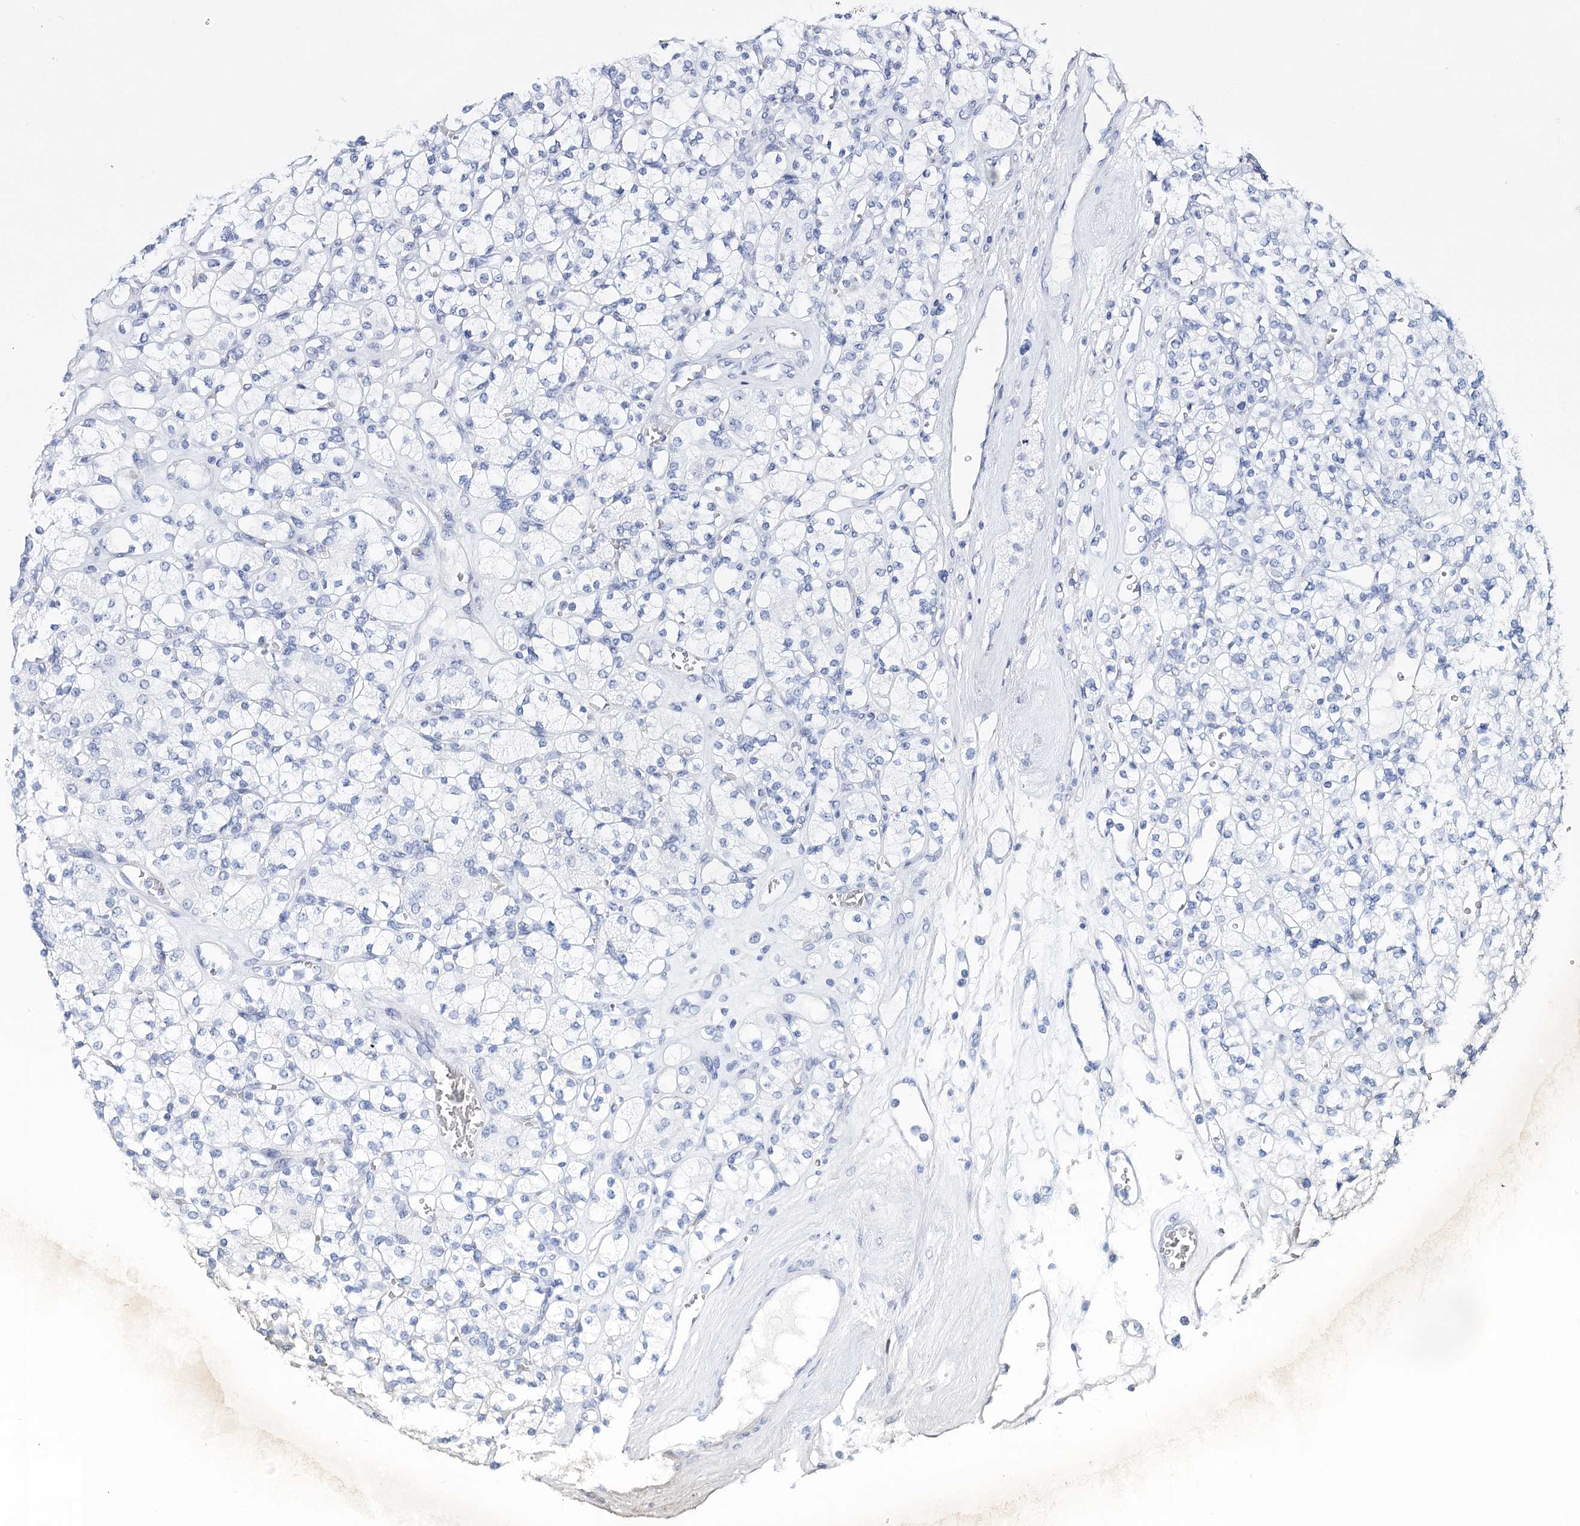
{"staining": {"intensity": "negative", "quantity": "none", "location": "none"}, "tissue": "renal cancer", "cell_type": "Tumor cells", "image_type": "cancer", "snomed": [{"axis": "morphology", "description": "Adenocarcinoma, NOS"}, {"axis": "topography", "description": "Kidney"}], "caption": "Tumor cells are negative for brown protein staining in adenocarcinoma (renal).", "gene": "TEX12", "patient": {"sex": "male", "age": 77}}